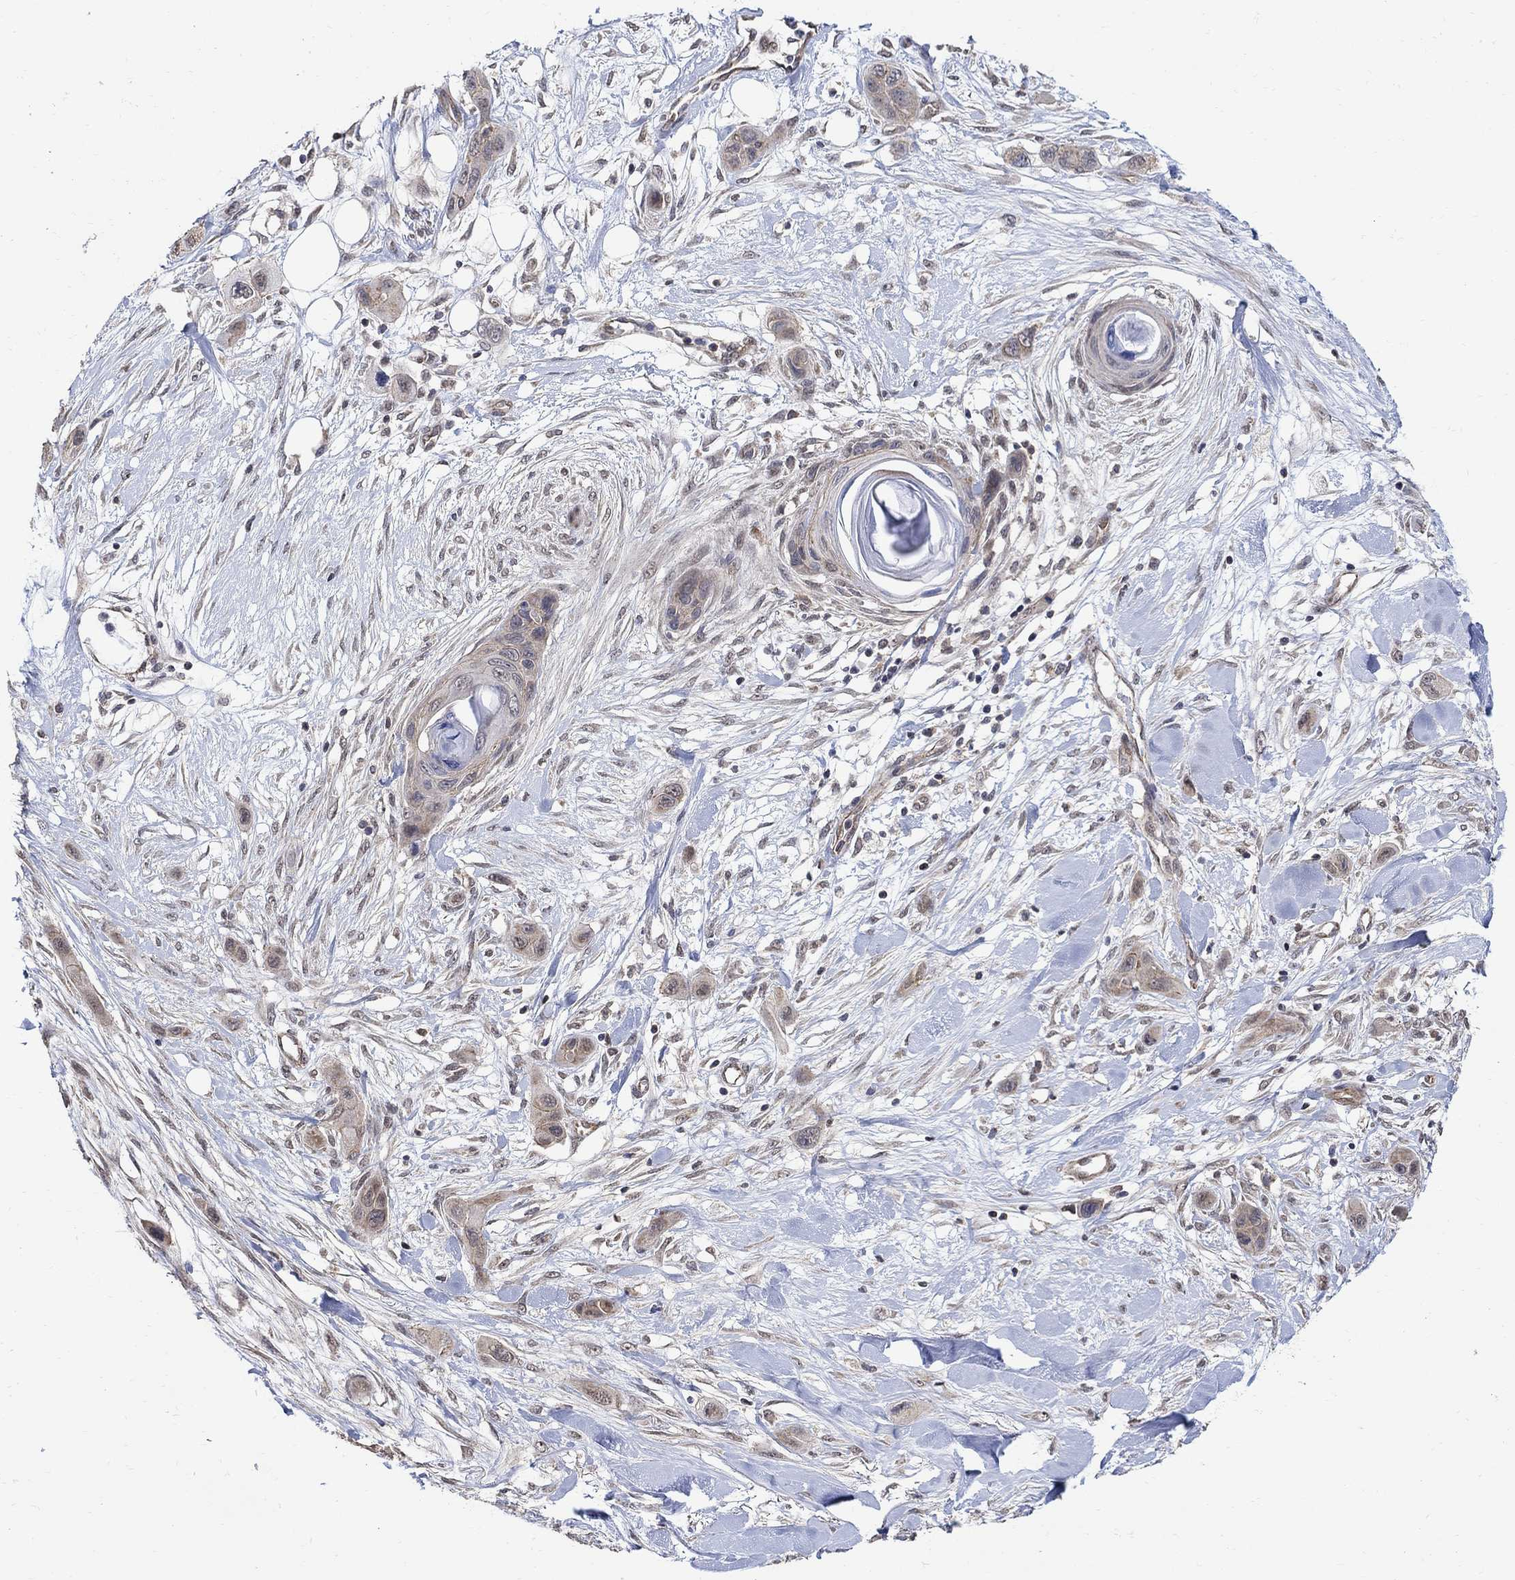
{"staining": {"intensity": "weak", "quantity": "<25%", "location": "cytoplasmic/membranous"}, "tissue": "skin cancer", "cell_type": "Tumor cells", "image_type": "cancer", "snomed": [{"axis": "morphology", "description": "Squamous cell carcinoma, NOS"}, {"axis": "topography", "description": "Skin"}], "caption": "This is an immunohistochemistry histopathology image of human squamous cell carcinoma (skin). There is no expression in tumor cells.", "gene": "ANKRA2", "patient": {"sex": "male", "age": 79}}